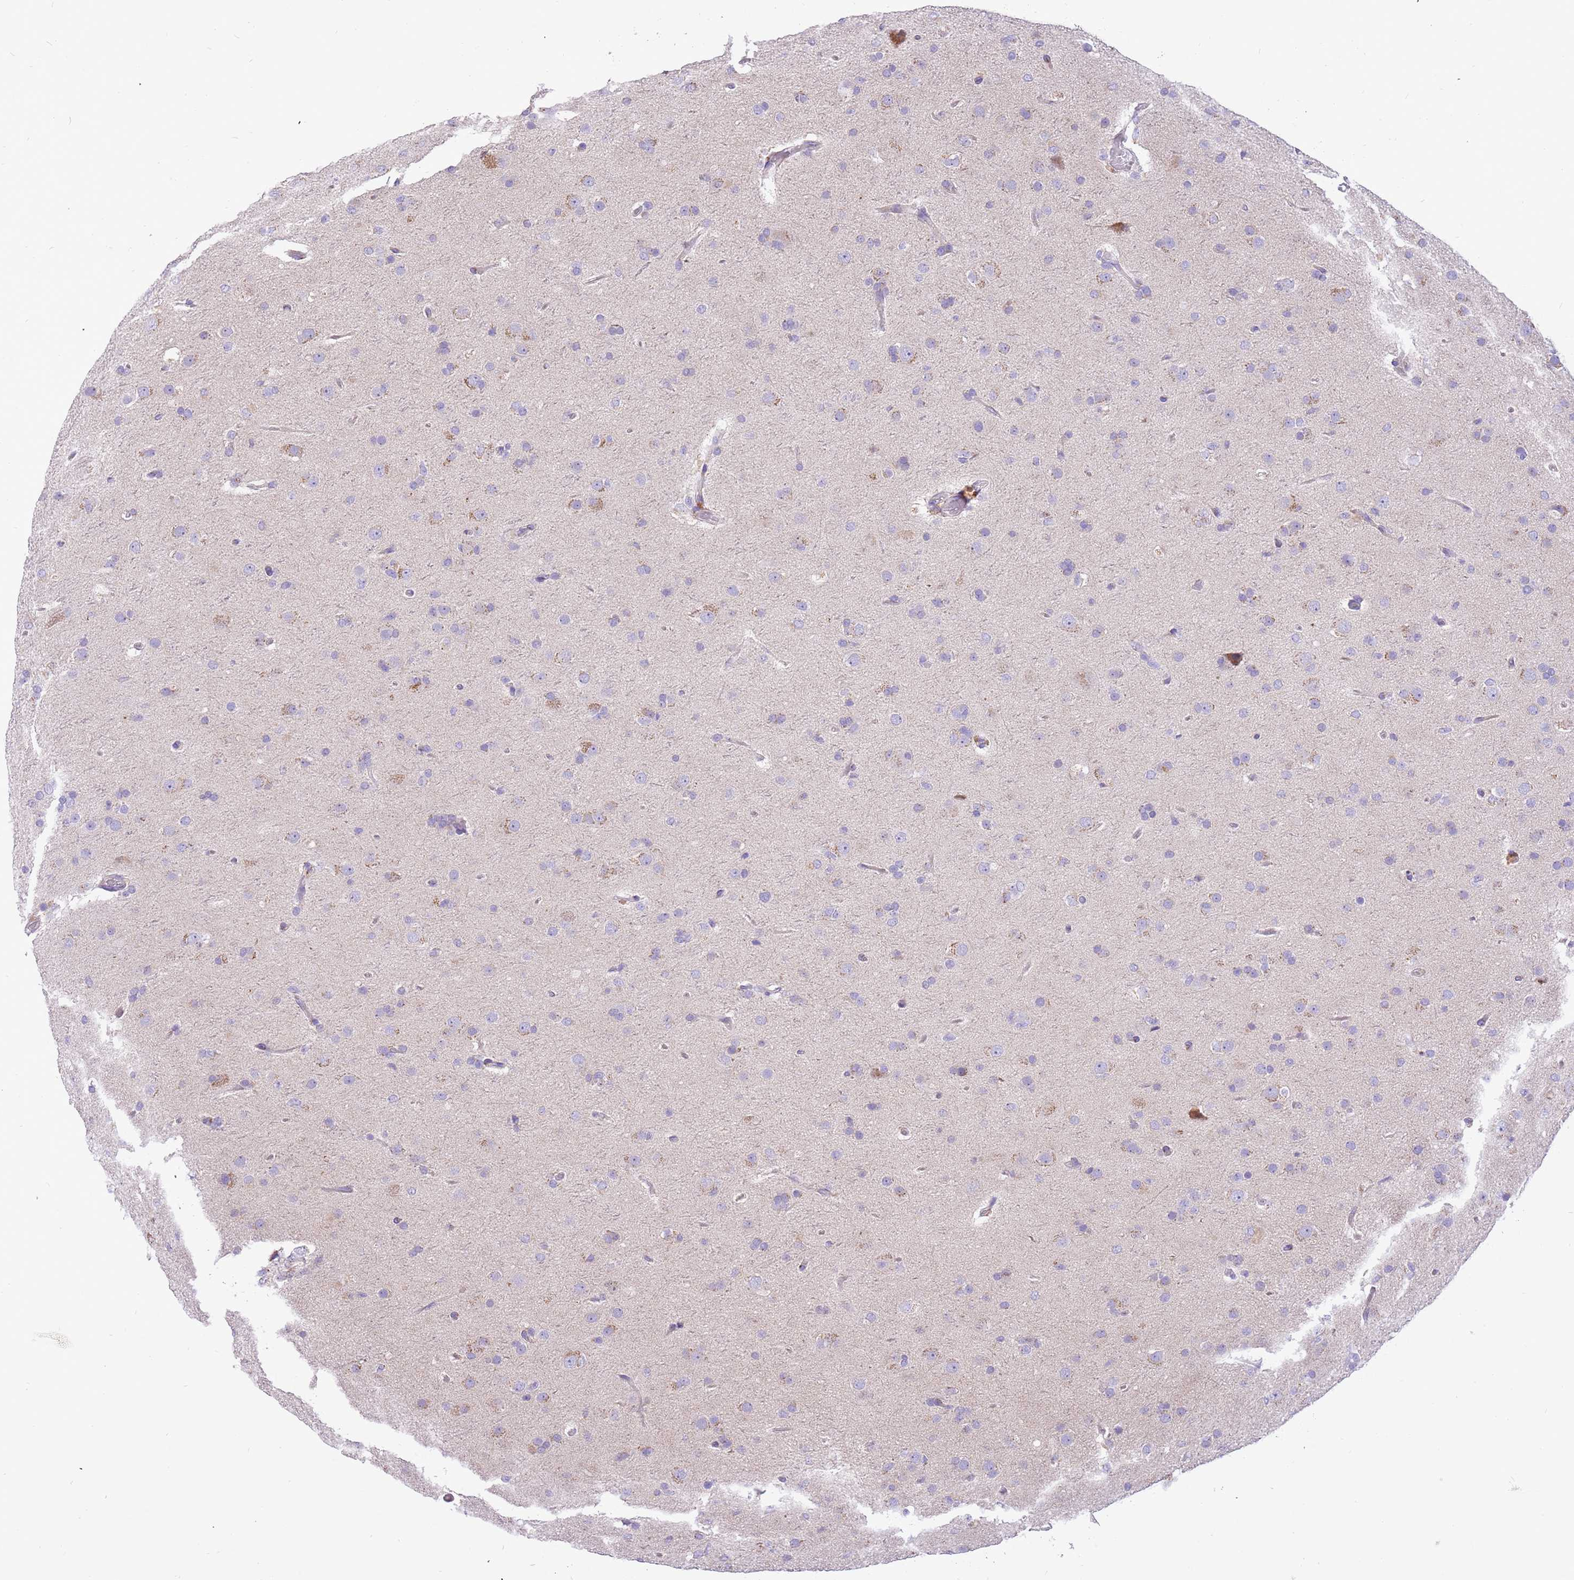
{"staining": {"intensity": "negative", "quantity": "none", "location": "none"}, "tissue": "glioma", "cell_type": "Tumor cells", "image_type": "cancer", "snomed": [{"axis": "morphology", "description": "Glioma, malignant, Low grade"}, {"axis": "topography", "description": "Brain"}], "caption": "Malignant low-grade glioma stained for a protein using immunohistochemistry displays no positivity tumor cells.", "gene": "COX17", "patient": {"sex": "male", "age": 65}}